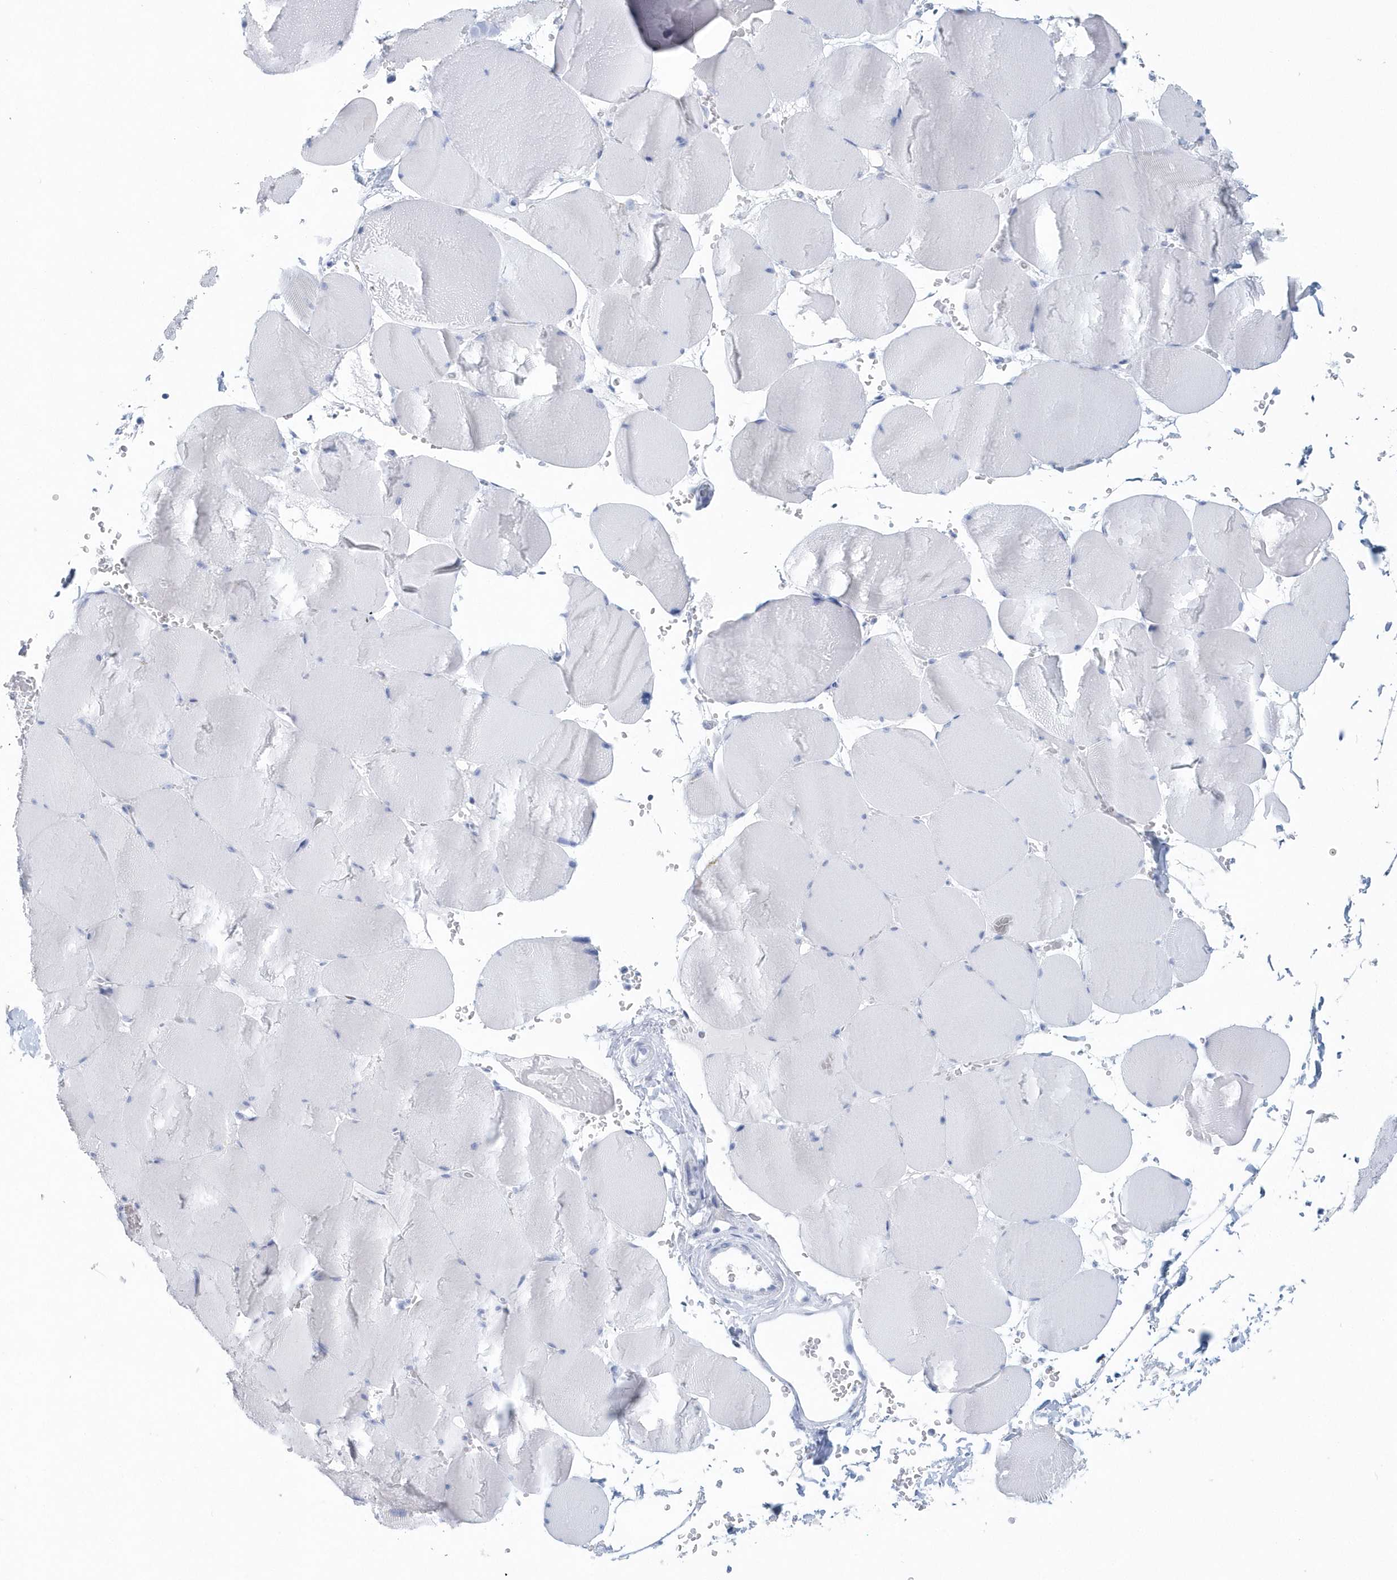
{"staining": {"intensity": "negative", "quantity": "none", "location": "none"}, "tissue": "skeletal muscle", "cell_type": "Myocytes", "image_type": "normal", "snomed": [{"axis": "morphology", "description": "Normal tissue, NOS"}, {"axis": "topography", "description": "Skeletal muscle"}, {"axis": "topography", "description": "Head-Neck"}], "caption": "Skeletal muscle stained for a protein using immunohistochemistry demonstrates no positivity myocytes.", "gene": "PTPRO", "patient": {"sex": "male", "age": 66}}